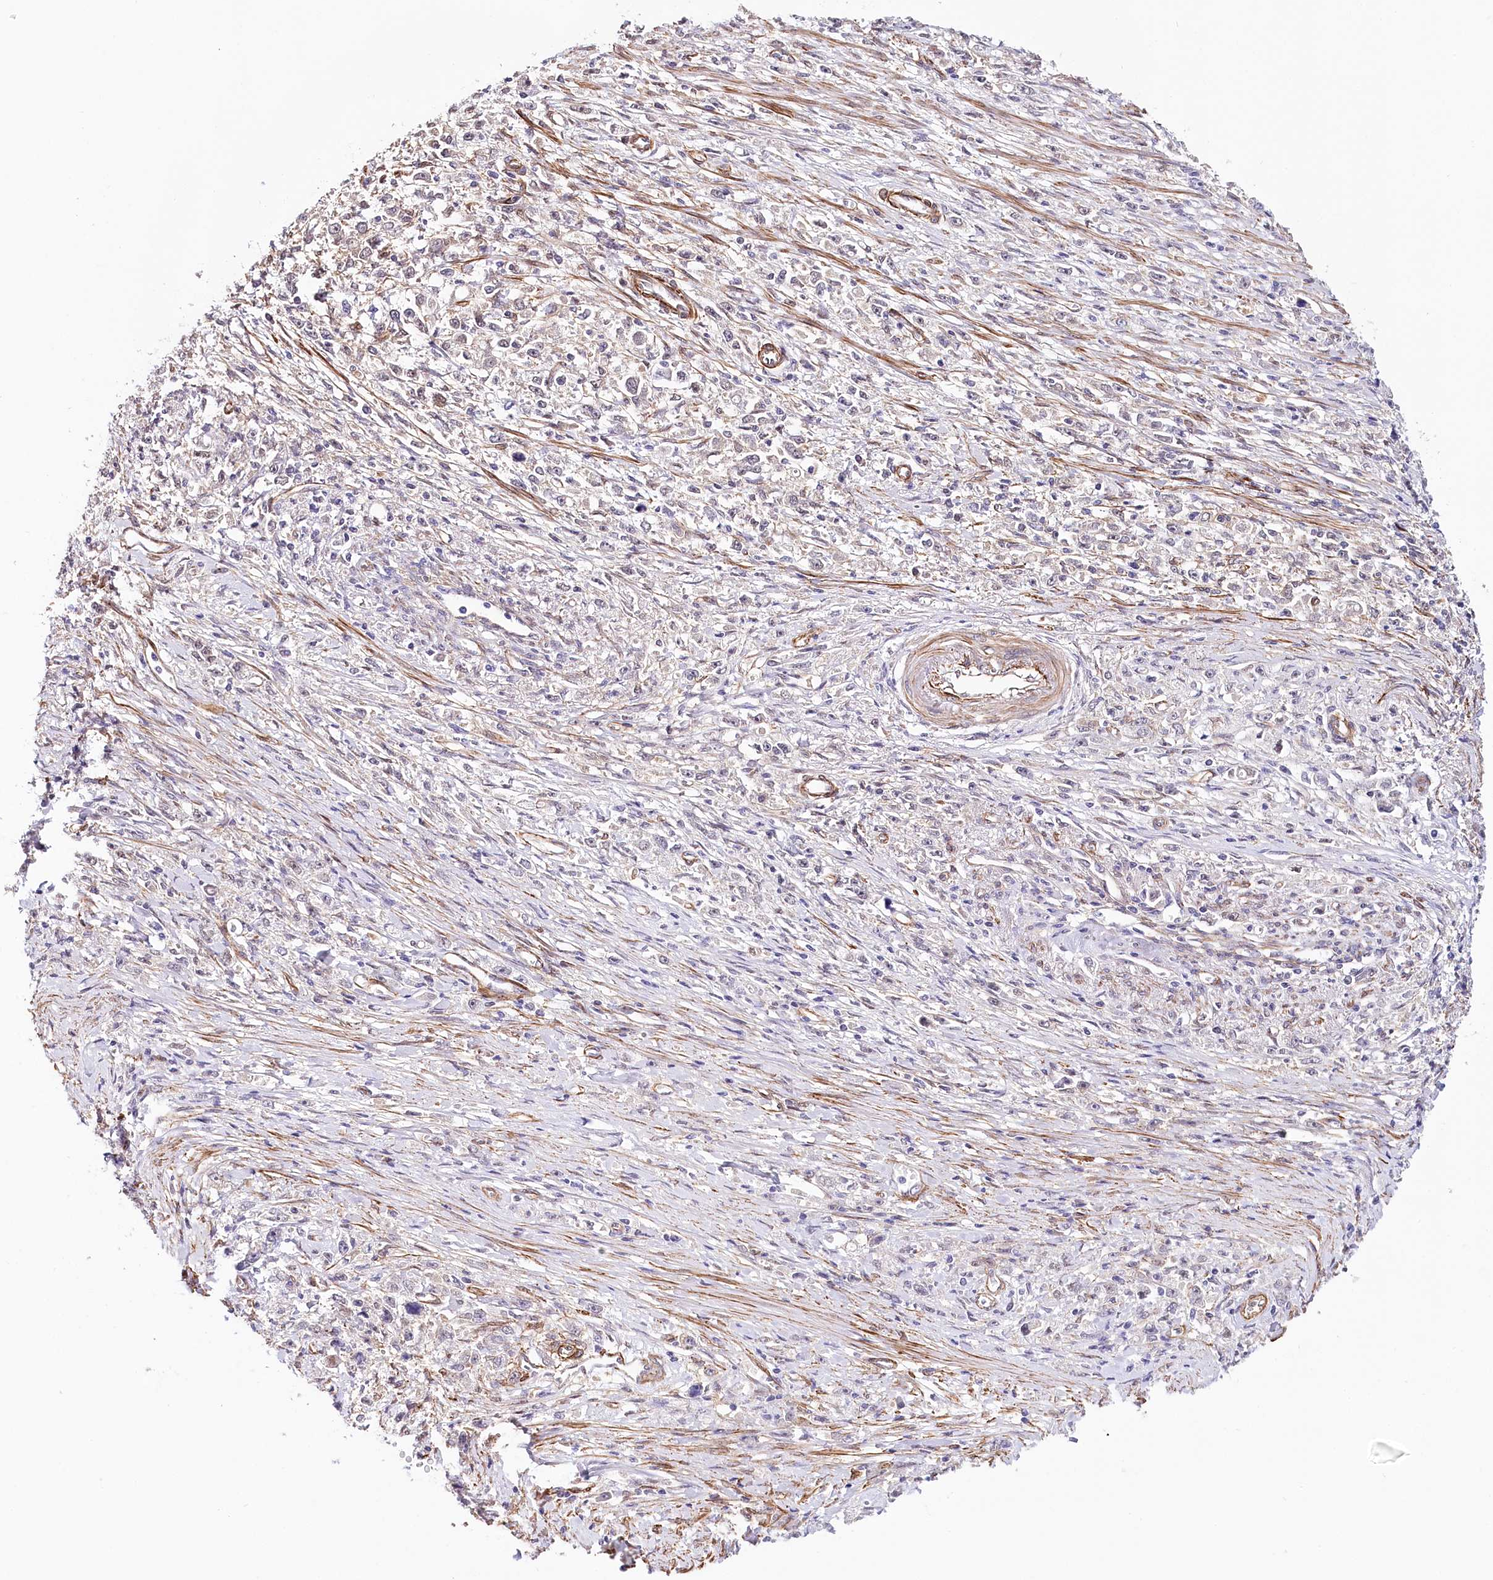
{"staining": {"intensity": "negative", "quantity": "none", "location": "none"}, "tissue": "stomach cancer", "cell_type": "Tumor cells", "image_type": "cancer", "snomed": [{"axis": "morphology", "description": "Adenocarcinoma, NOS"}, {"axis": "topography", "description": "Stomach"}], "caption": "High power microscopy photomicrograph of an IHC histopathology image of stomach adenocarcinoma, revealing no significant expression in tumor cells.", "gene": "PPP2R5B", "patient": {"sex": "female", "age": 59}}